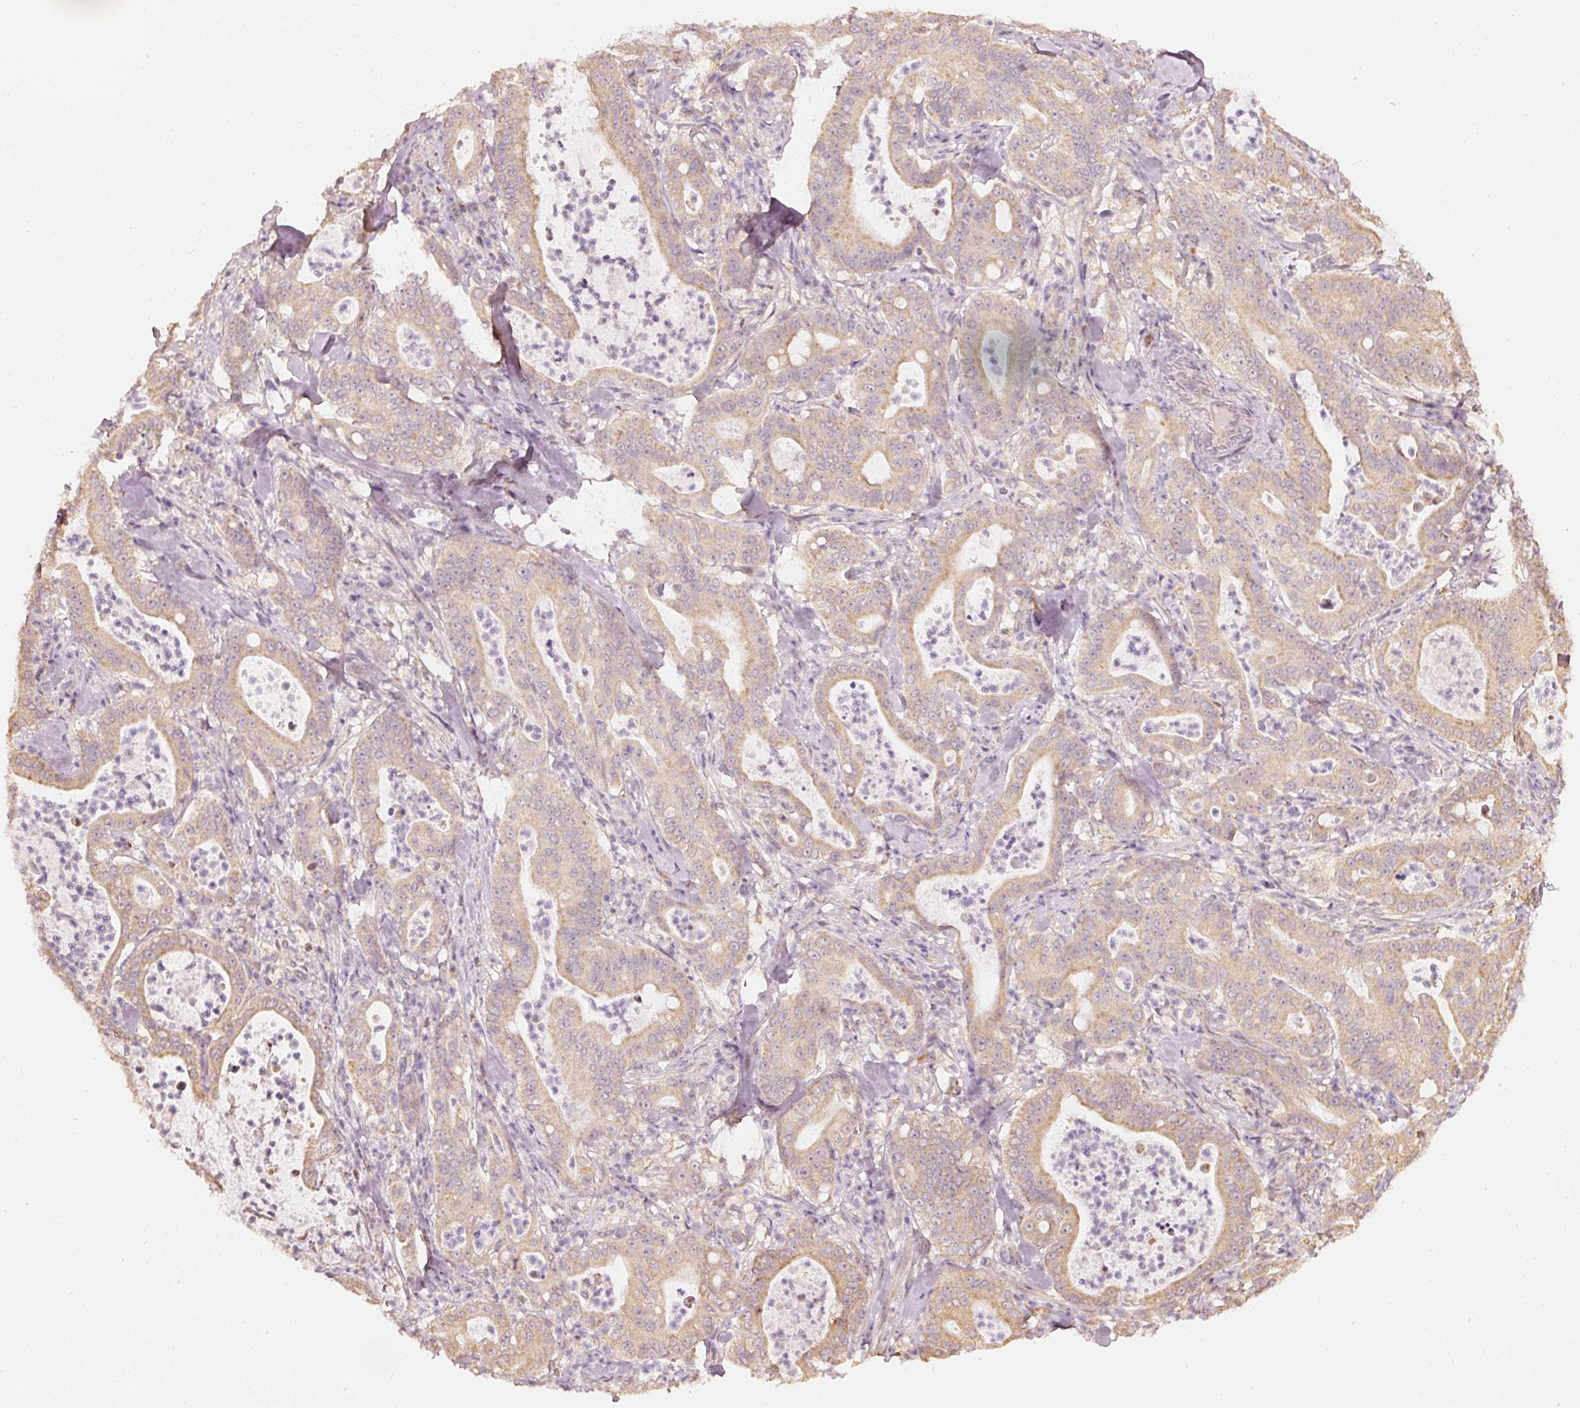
{"staining": {"intensity": "weak", "quantity": ">75%", "location": "cytoplasmic/membranous"}, "tissue": "pancreatic cancer", "cell_type": "Tumor cells", "image_type": "cancer", "snomed": [{"axis": "morphology", "description": "Adenocarcinoma, NOS"}, {"axis": "topography", "description": "Pancreas"}], "caption": "DAB immunohistochemical staining of pancreatic cancer exhibits weak cytoplasmic/membranous protein staining in approximately >75% of tumor cells.", "gene": "RAB35", "patient": {"sex": "male", "age": 71}}